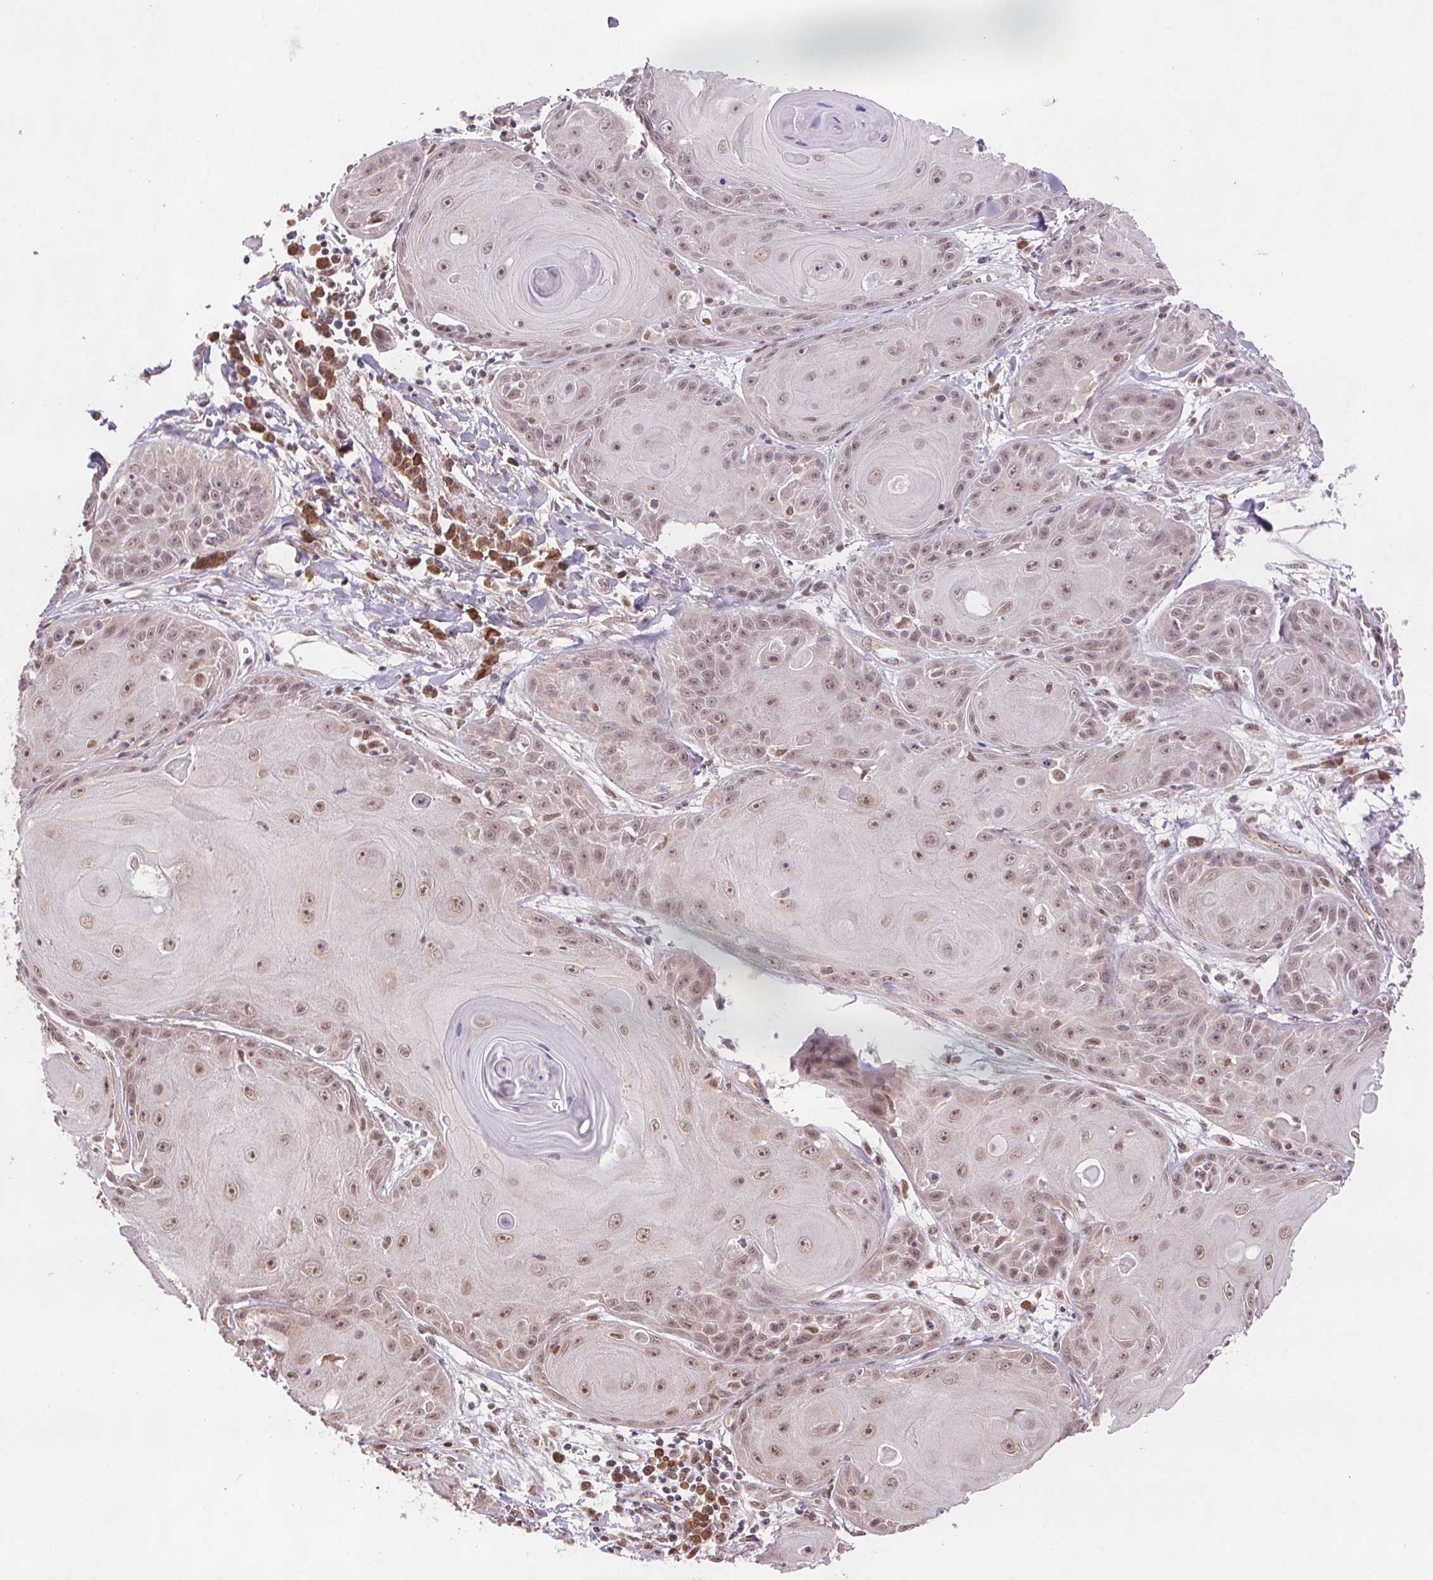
{"staining": {"intensity": "moderate", "quantity": ">75%", "location": "nuclear"}, "tissue": "skin cancer", "cell_type": "Tumor cells", "image_type": "cancer", "snomed": [{"axis": "morphology", "description": "Squamous cell carcinoma, NOS"}, {"axis": "topography", "description": "Skin"}, {"axis": "topography", "description": "Vulva"}], "caption": "Protein analysis of skin cancer tissue displays moderate nuclear expression in approximately >75% of tumor cells.", "gene": "TREML4", "patient": {"sex": "female", "age": 85}}